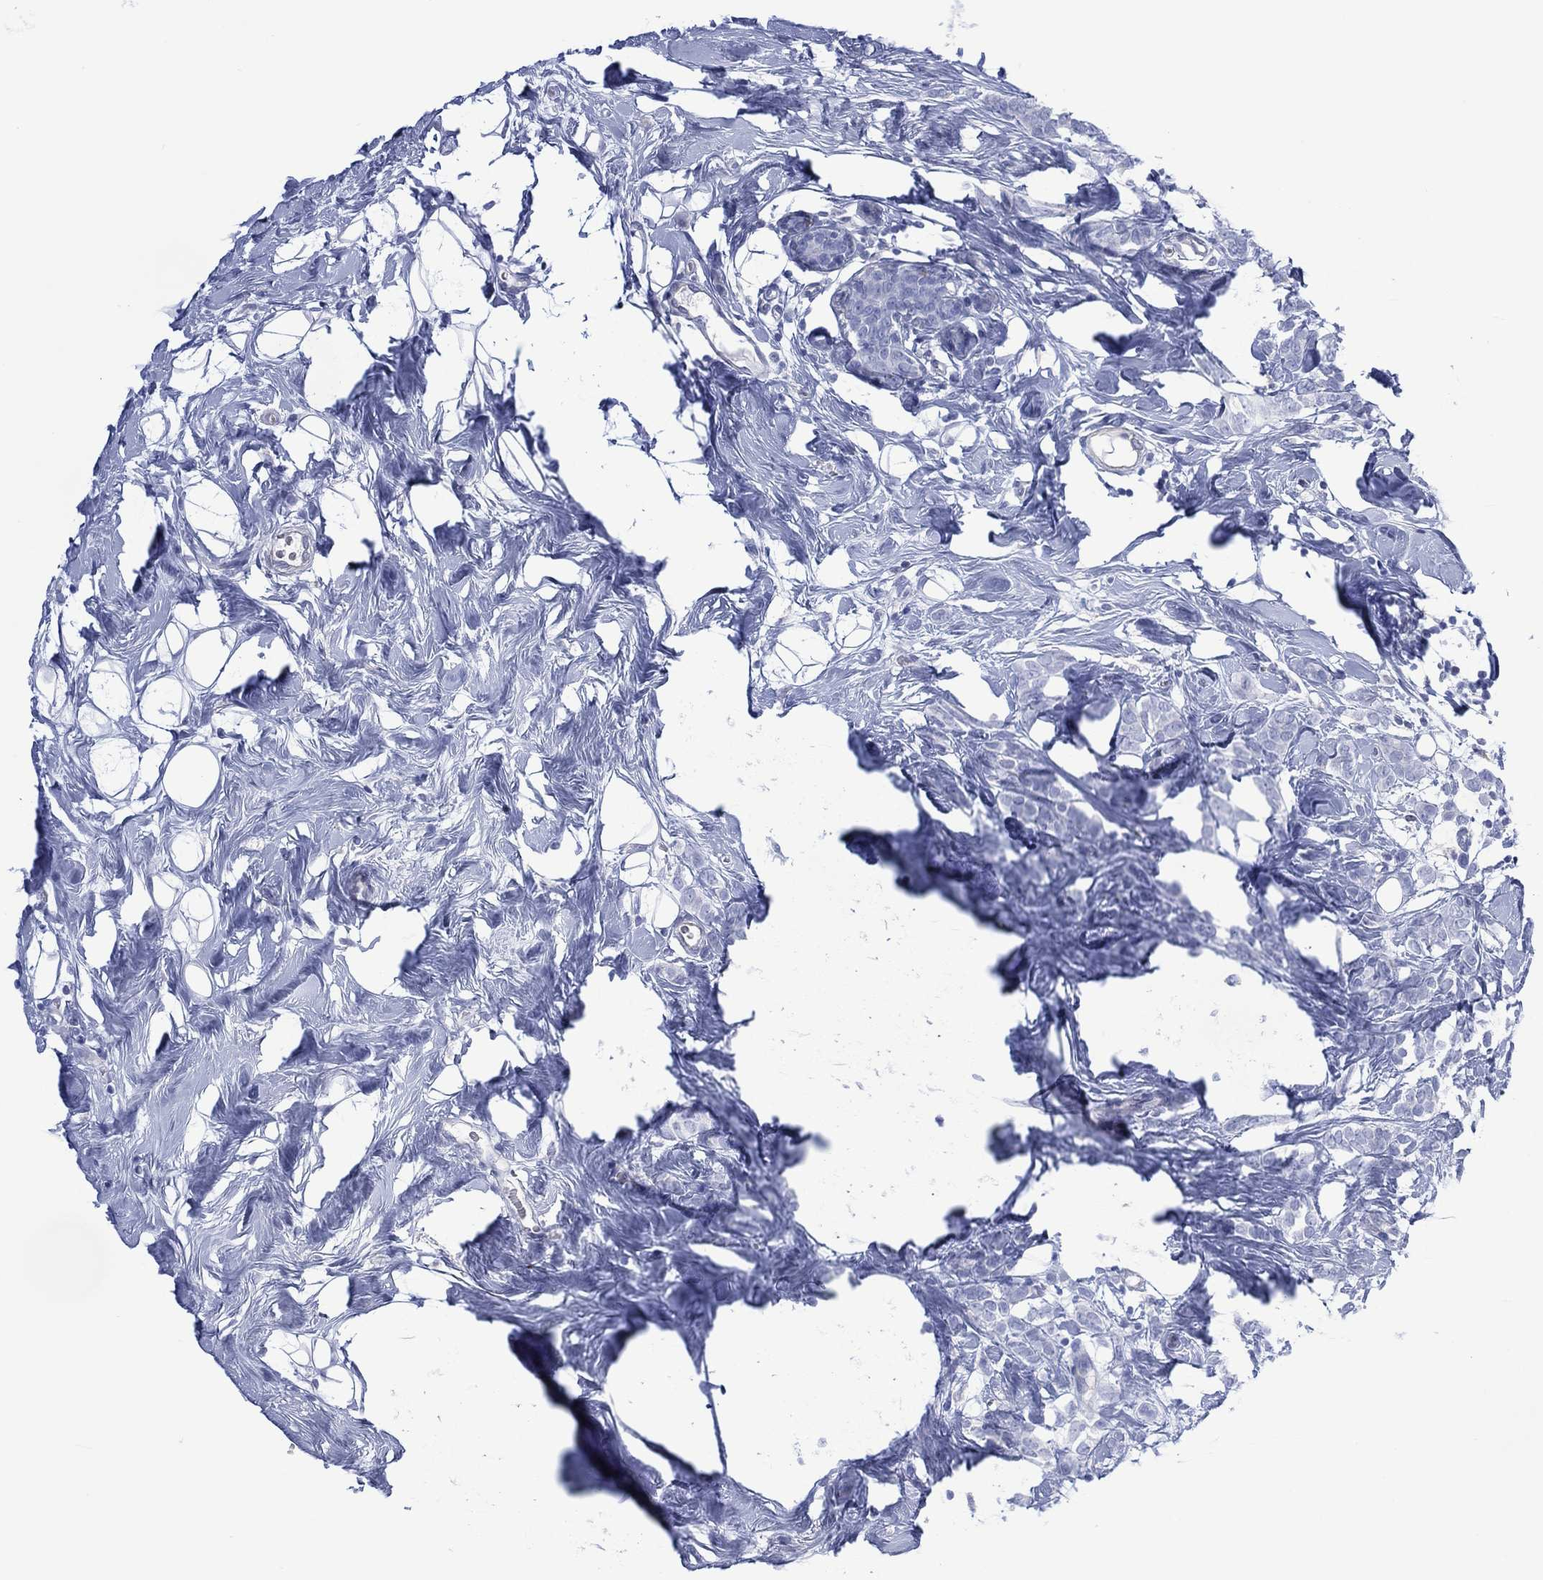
{"staining": {"intensity": "negative", "quantity": "none", "location": "none"}, "tissue": "breast cancer", "cell_type": "Tumor cells", "image_type": "cancer", "snomed": [{"axis": "morphology", "description": "Lobular carcinoma"}, {"axis": "topography", "description": "Breast"}], "caption": "Immunohistochemistry micrograph of neoplastic tissue: breast lobular carcinoma stained with DAB (3,3'-diaminobenzidine) displays no significant protein positivity in tumor cells.", "gene": "DDI1", "patient": {"sex": "female", "age": 49}}